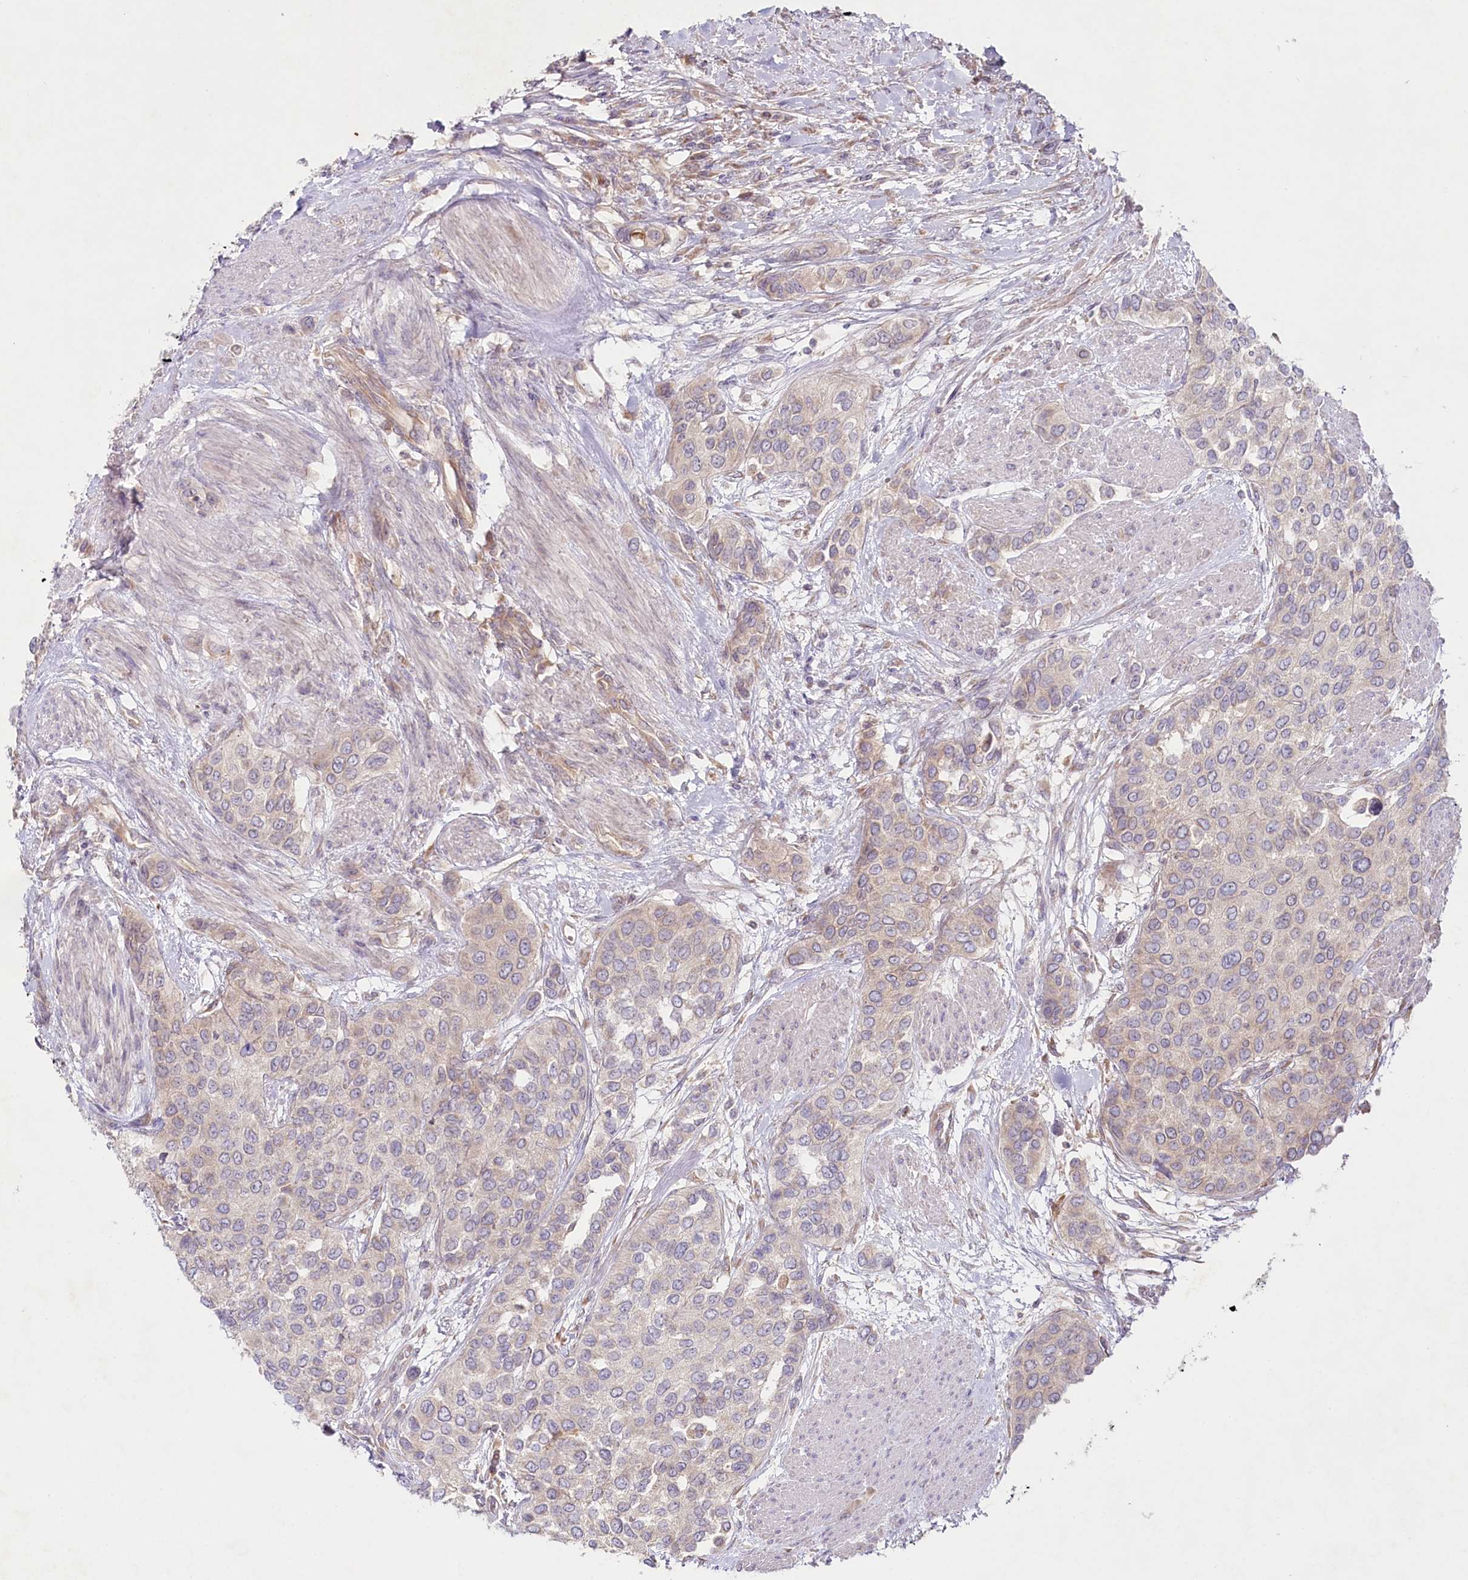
{"staining": {"intensity": "negative", "quantity": "none", "location": "none"}, "tissue": "urothelial cancer", "cell_type": "Tumor cells", "image_type": "cancer", "snomed": [{"axis": "morphology", "description": "Normal tissue, NOS"}, {"axis": "morphology", "description": "Urothelial carcinoma, High grade"}, {"axis": "topography", "description": "Vascular tissue"}, {"axis": "topography", "description": "Urinary bladder"}], "caption": "Tumor cells are negative for brown protein staining in urothelial carcinoma (high-grade).", "gene": "TNIP1", "patient": {"sex": "female", "age": 56}}